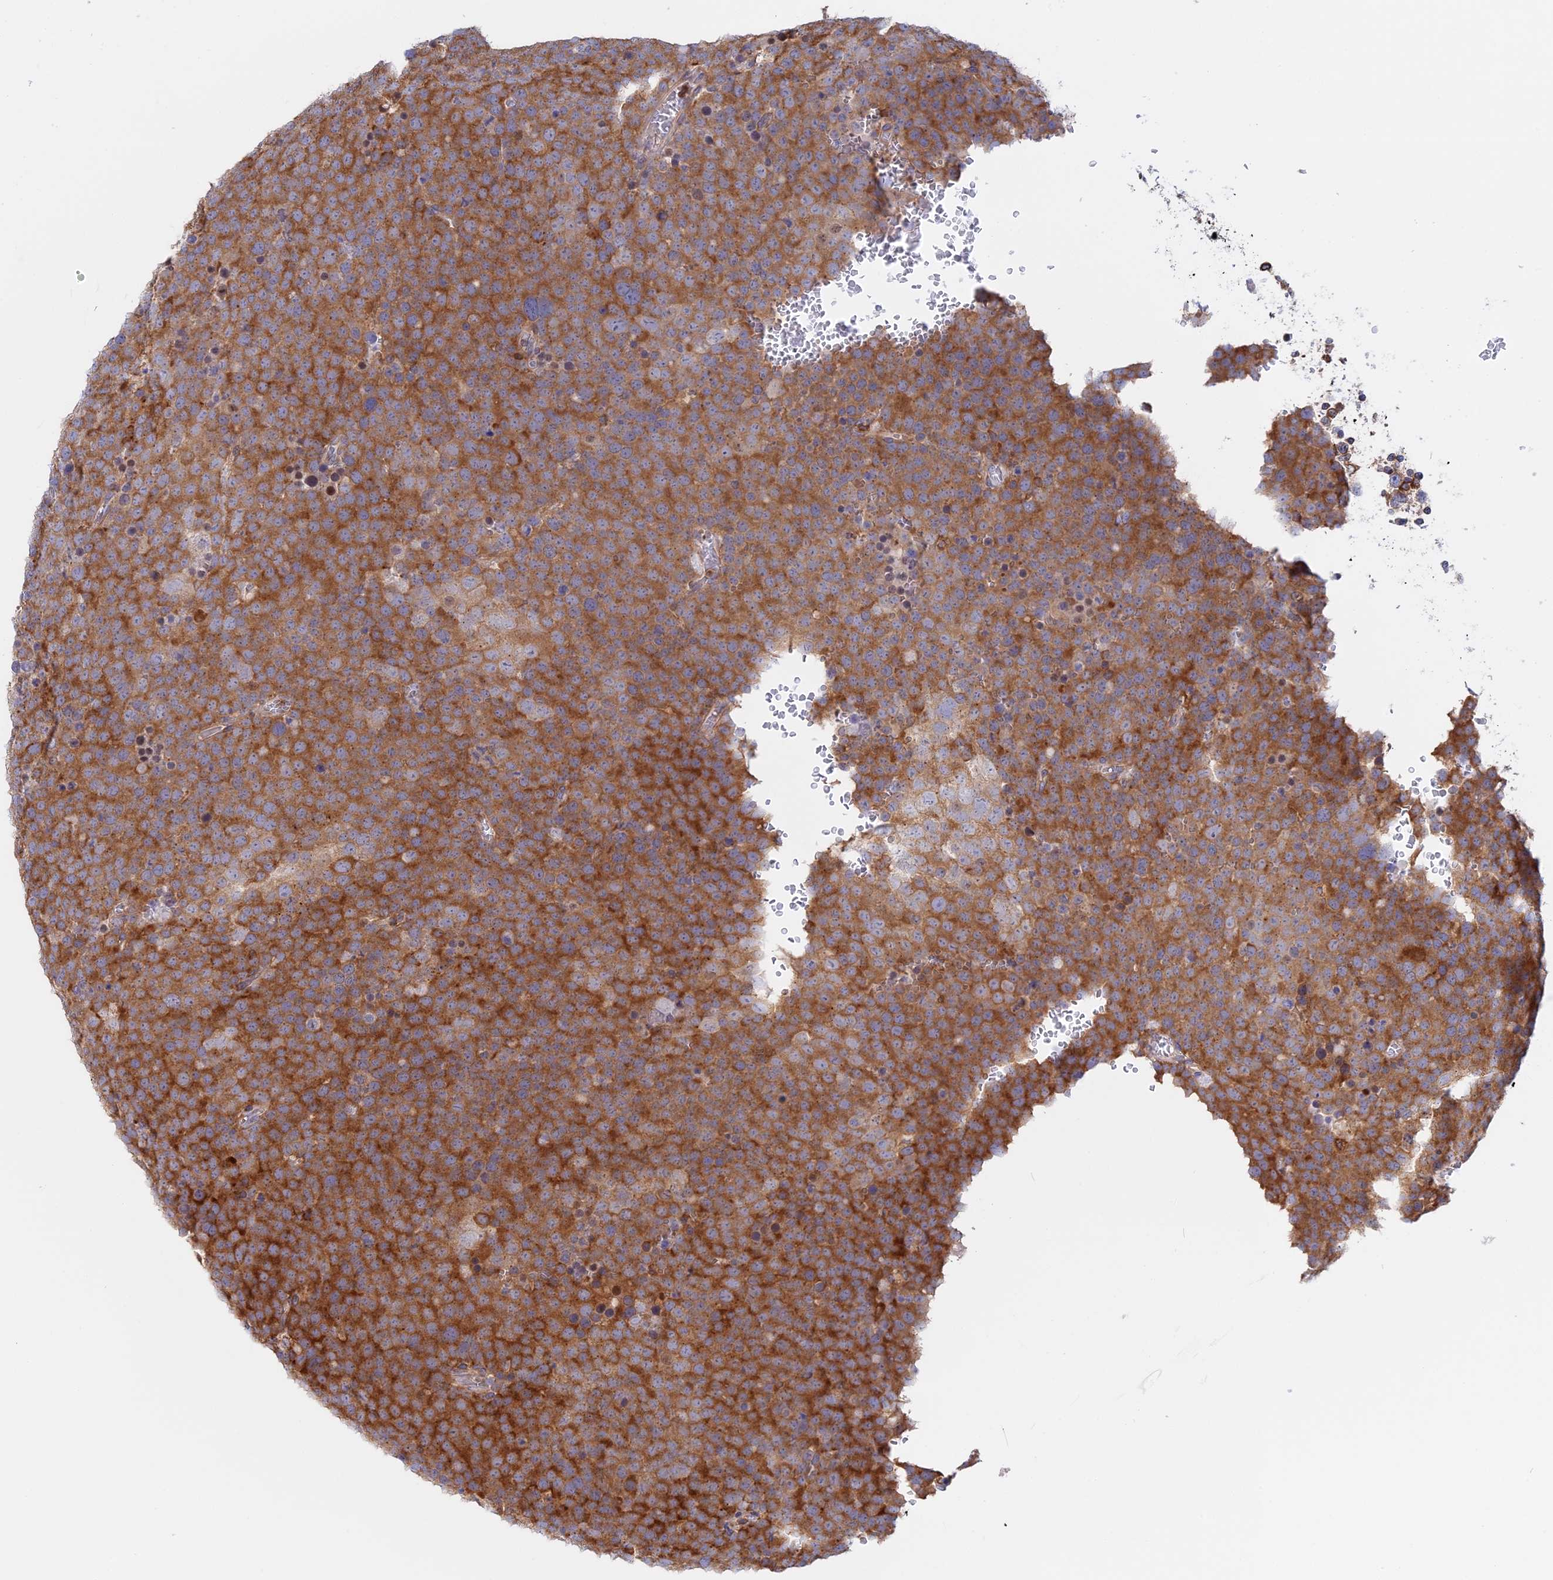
{"staining": {"intensity": "strong", "quantity": ">75%", "location": "cytoplasmic/membranous"}, "tissue": "testis cancer", "cell_type": "Tumor cells", "image_type": "cancer", "snomed": [{"axis": "morphology", "description": "Seminoma, NOS"}, {"axis": "topography", "description": "Testis"}], "caption": "Seminoma (testis) stained with immunohistochemistry (IHC) demonstrates strong cytoplasmic/membranous positivity in about >75% of tumor cells. Ihc stains the protein in brown and the nuclei are stained blue.", "gene": "GMIP", "patient": {"sex": "male", "age": 71}}